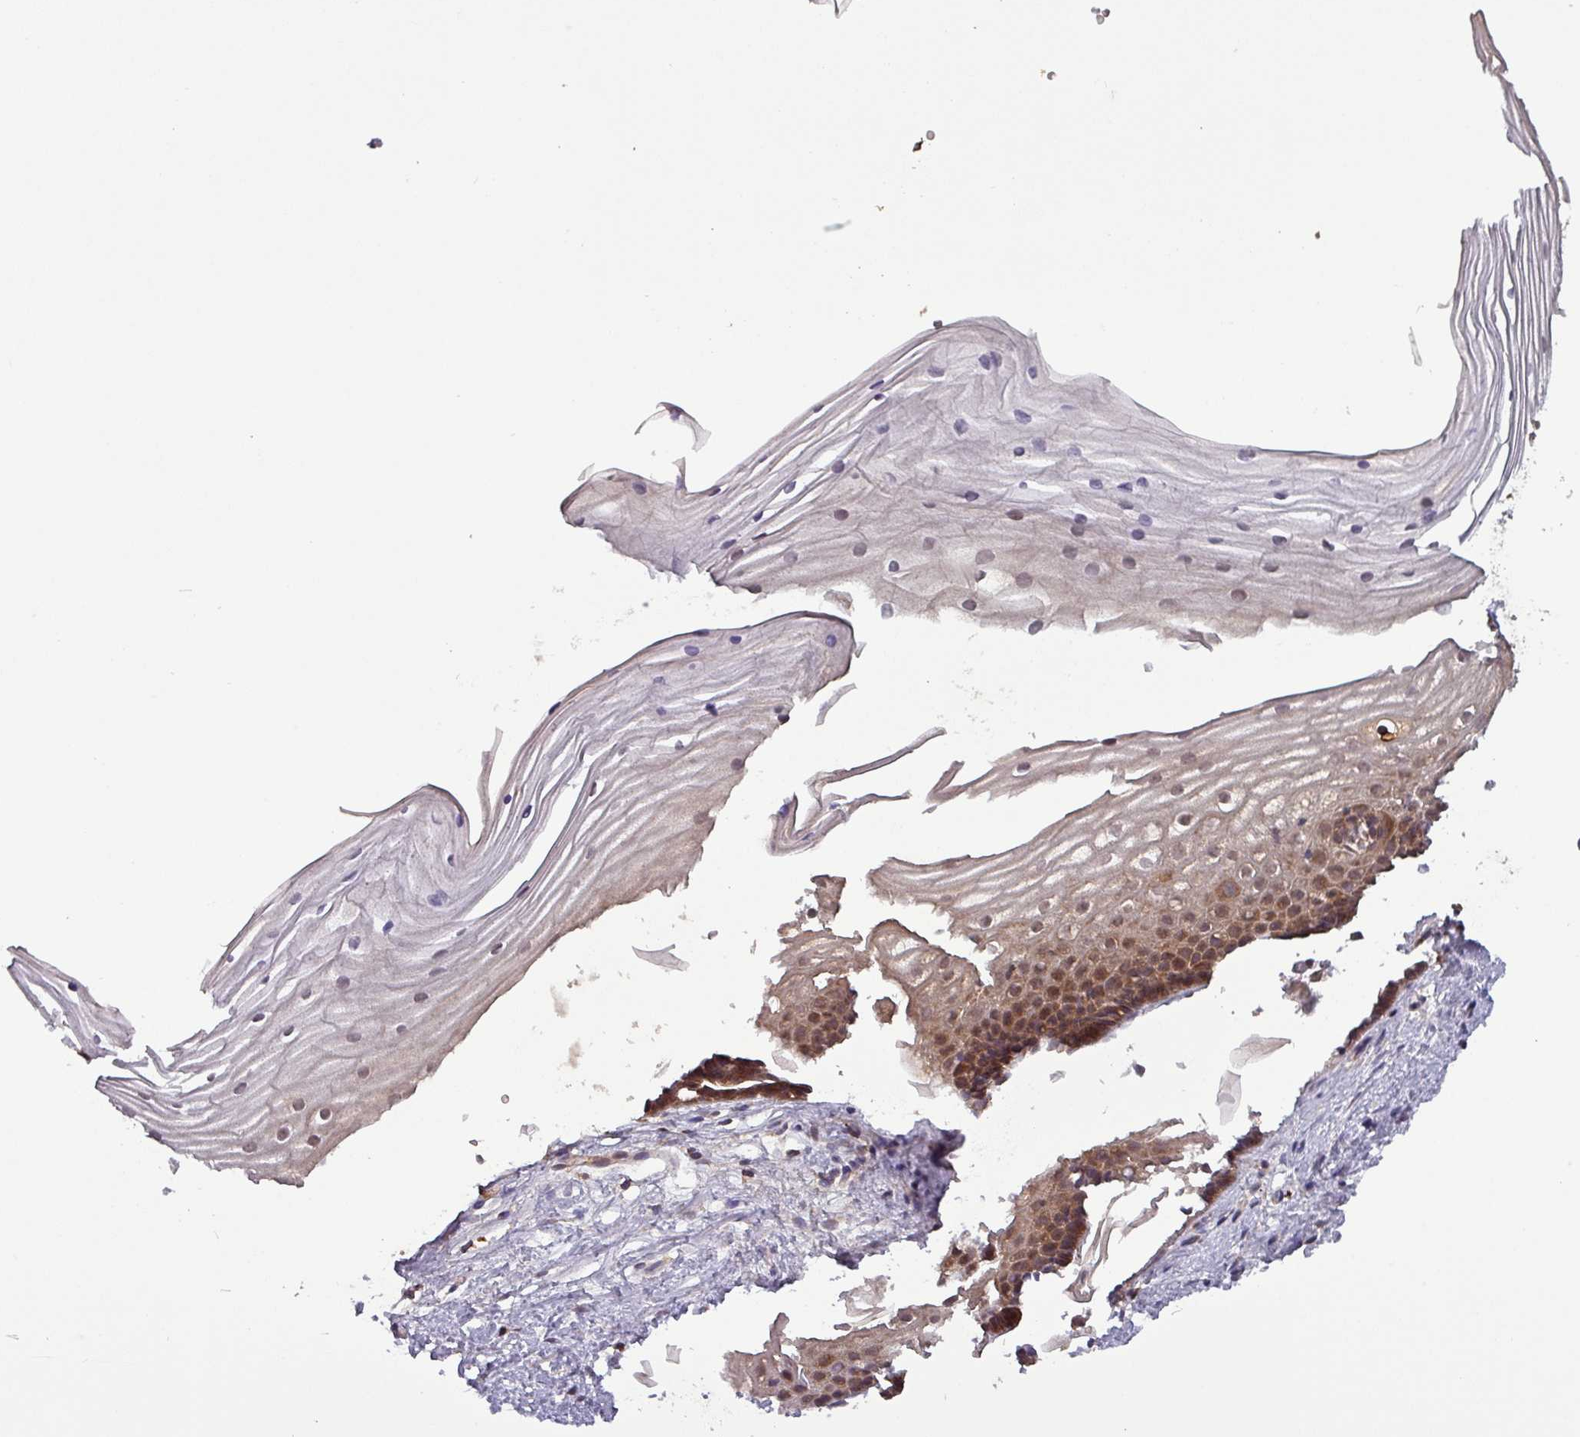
{"staining": {"intensity": "moderate", "quantity": ">75%", "location": "cytoplasmic/membranous,nuclear"}, "tissue": "cervix", "cell_type": "Glandular cells", "image_type": "normal", "snomed": [{"axis": "morphology", "description": "Normal tissue, NOS"}, {"axis": "topography", "description": "Cervix"}], "caption": "Cervix stained with DAB (3,3'-diaminobenzidine) immunohistochemistry reveals medium levels of moderate cytoplasmic/membranous,nuclear expression in about >75% of glandular cells.", "gene": "PUS1", "patient": {"sex": "female", "age": 40}}